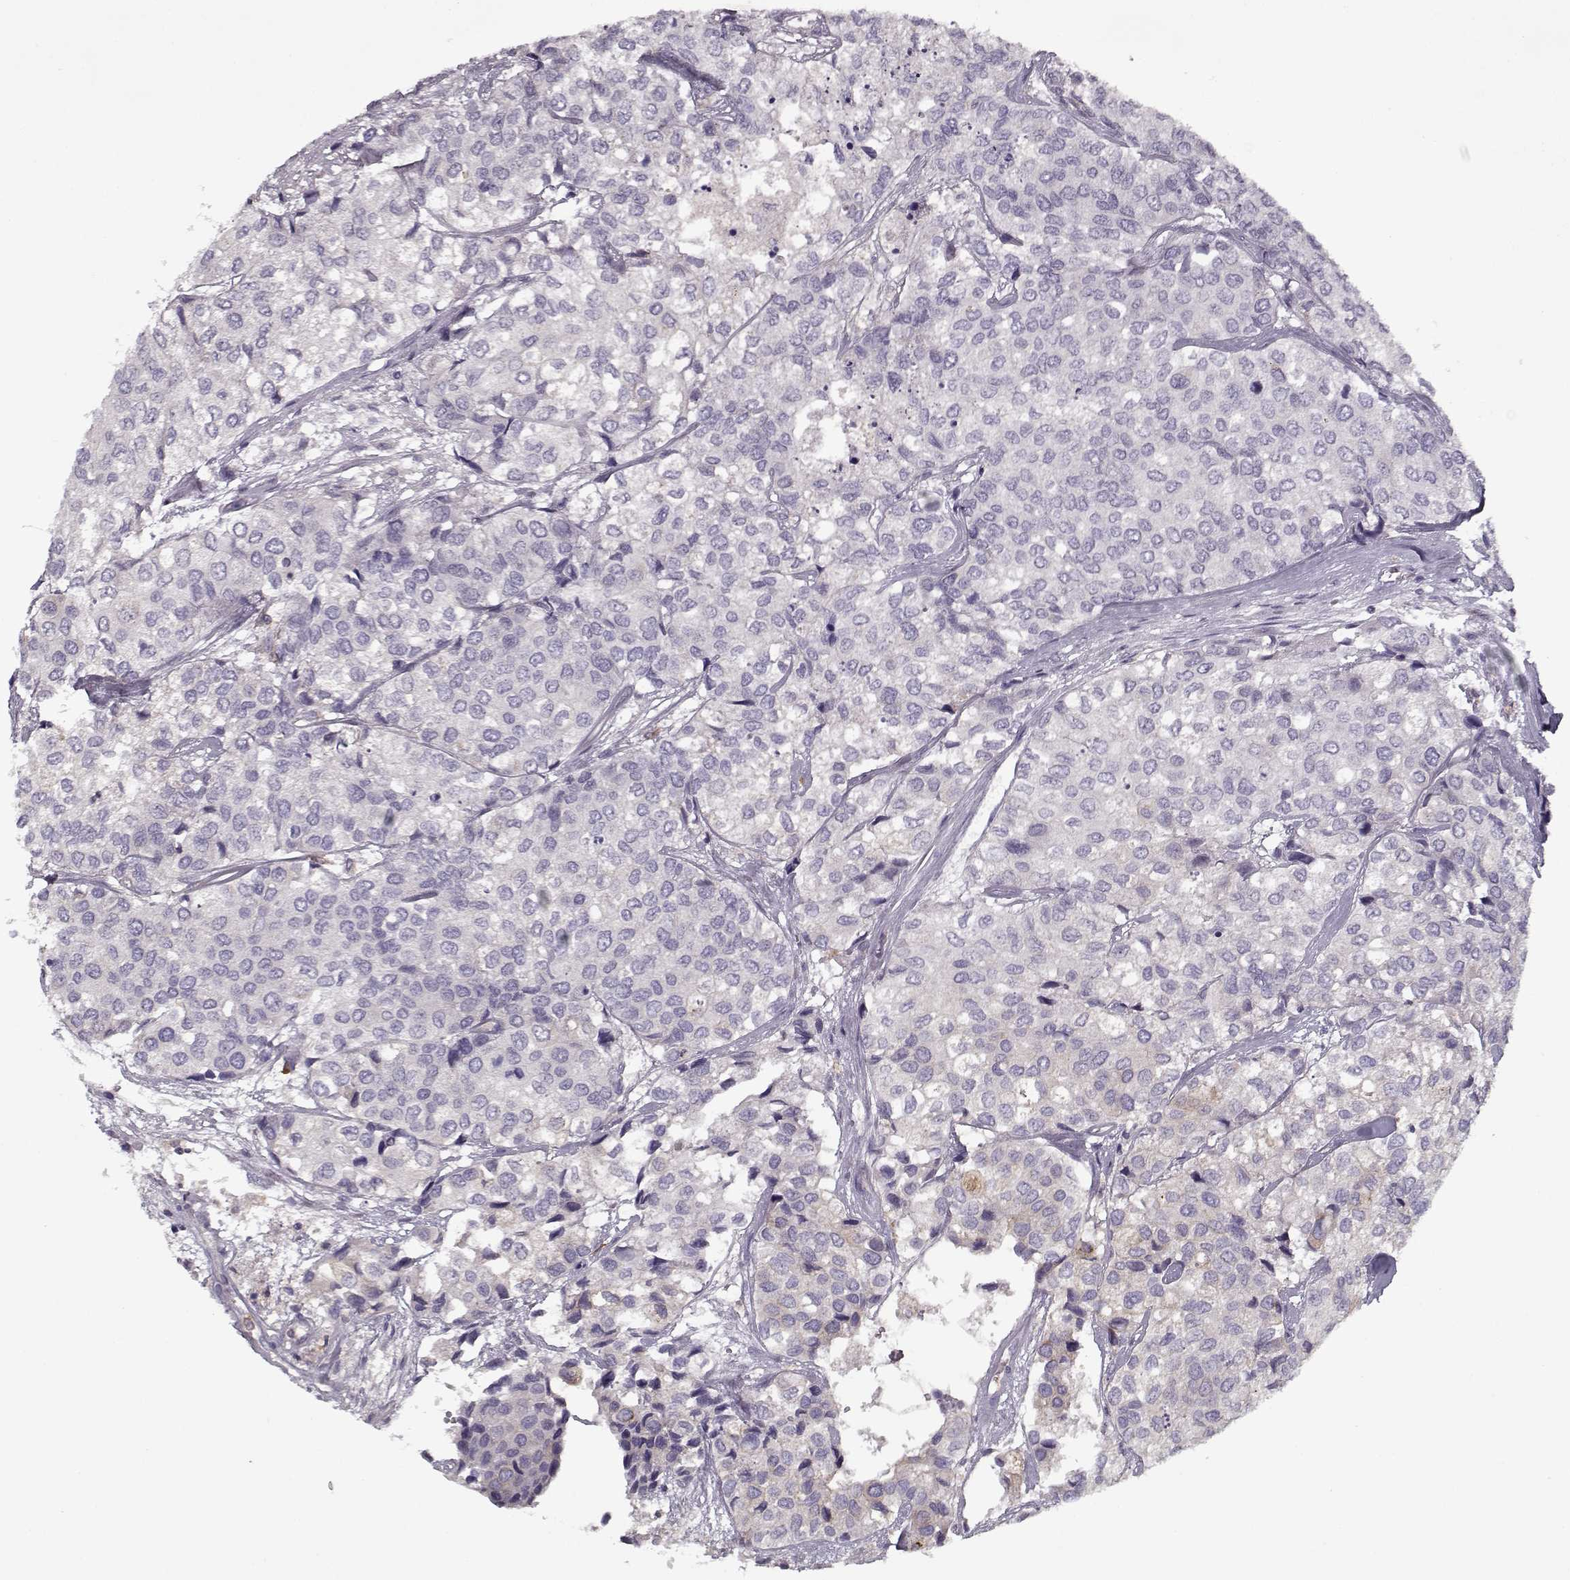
{"staining": {"intensity": "negative", "quantity": "none", "location": "none"}, "tissue": "urothelial cancer", "cell_type": "Tumor cells", "image_type": "cancer", "snomed": [{"axis": "morphology", "description": "Urothelial carcinoma, High grade"}, {"axis": "topography", "description": "Urinary bladder"}], "caption": "IHC of urothelial carcinoma (high-grade) reveals no staining in tumor cells. (Immunohistochemistry, brightfield microscopy, high magnification).", "gene": "UNC13D", "patient": {"sex": "male", "age": 73}}